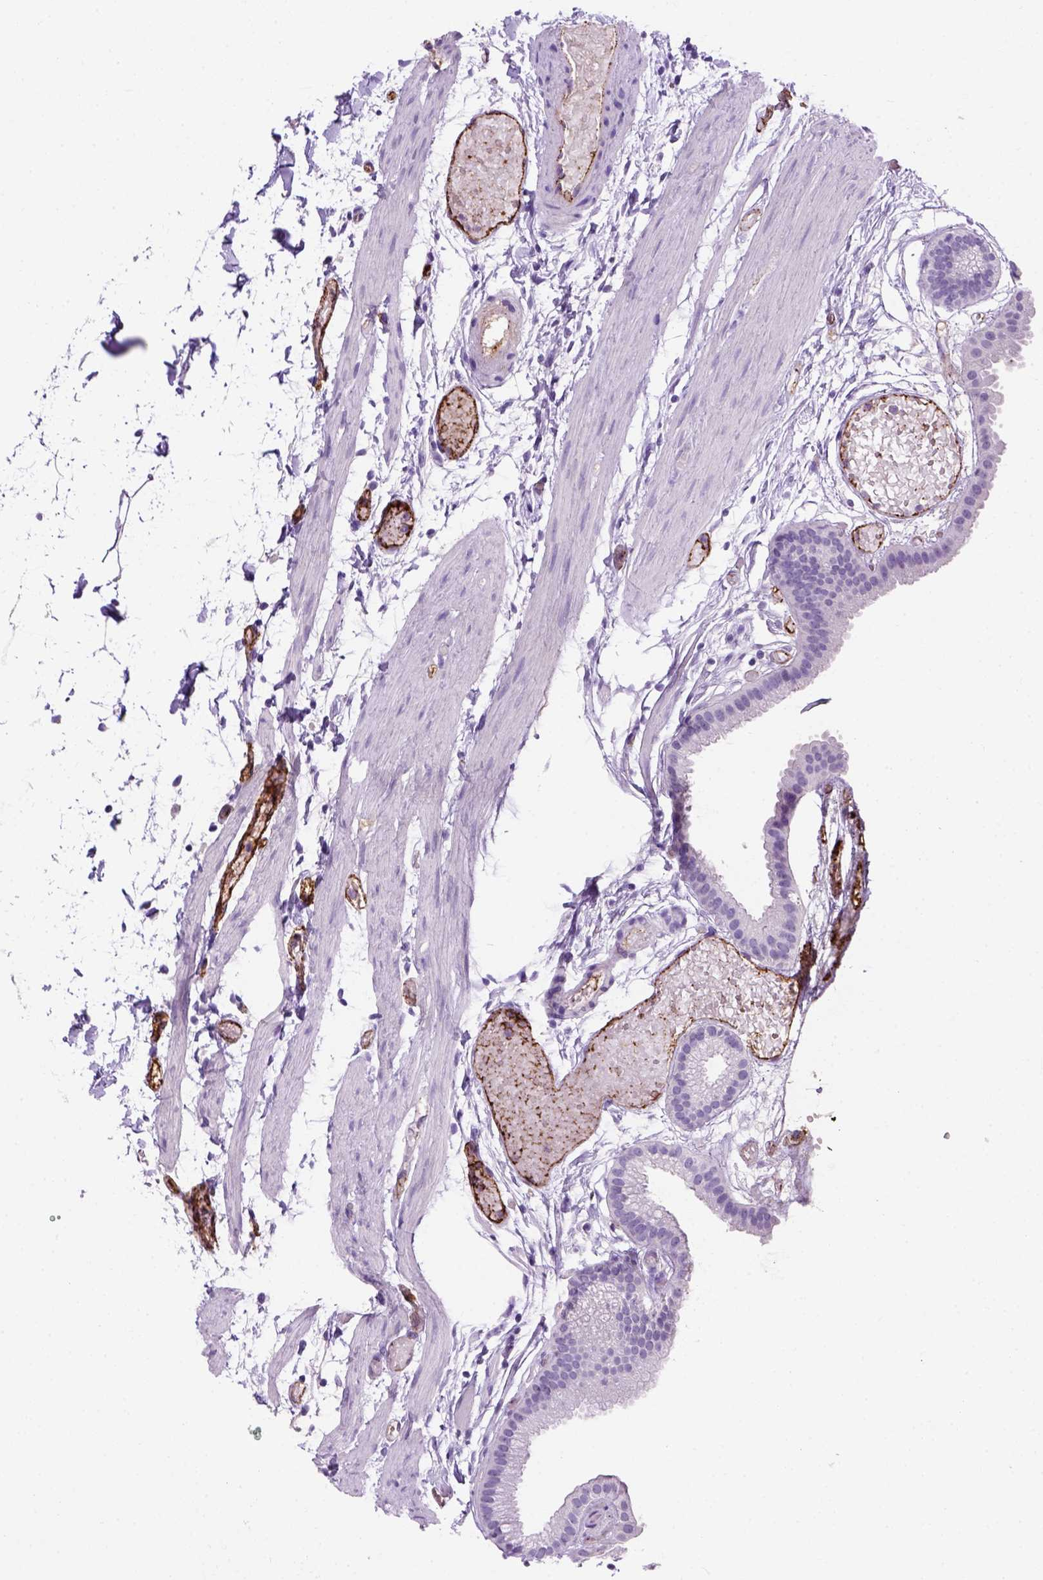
{"staining": {"intensity": "negative", "quantity": "none", "location": "none"}, "tissue": "gallbladder", "cell_type": "Glandular cells", "image_type": "normal", "snomed": [{"axis": "morphology", "description": "Normal tissue, NOS"}, {"axis": "topography", "description": "Gallbladder"}], "caption": "An image of human gallbladder is negative for staining in glandular cells.", "gene": "VWF", "patient": {"sex": "female", "age": 45}}